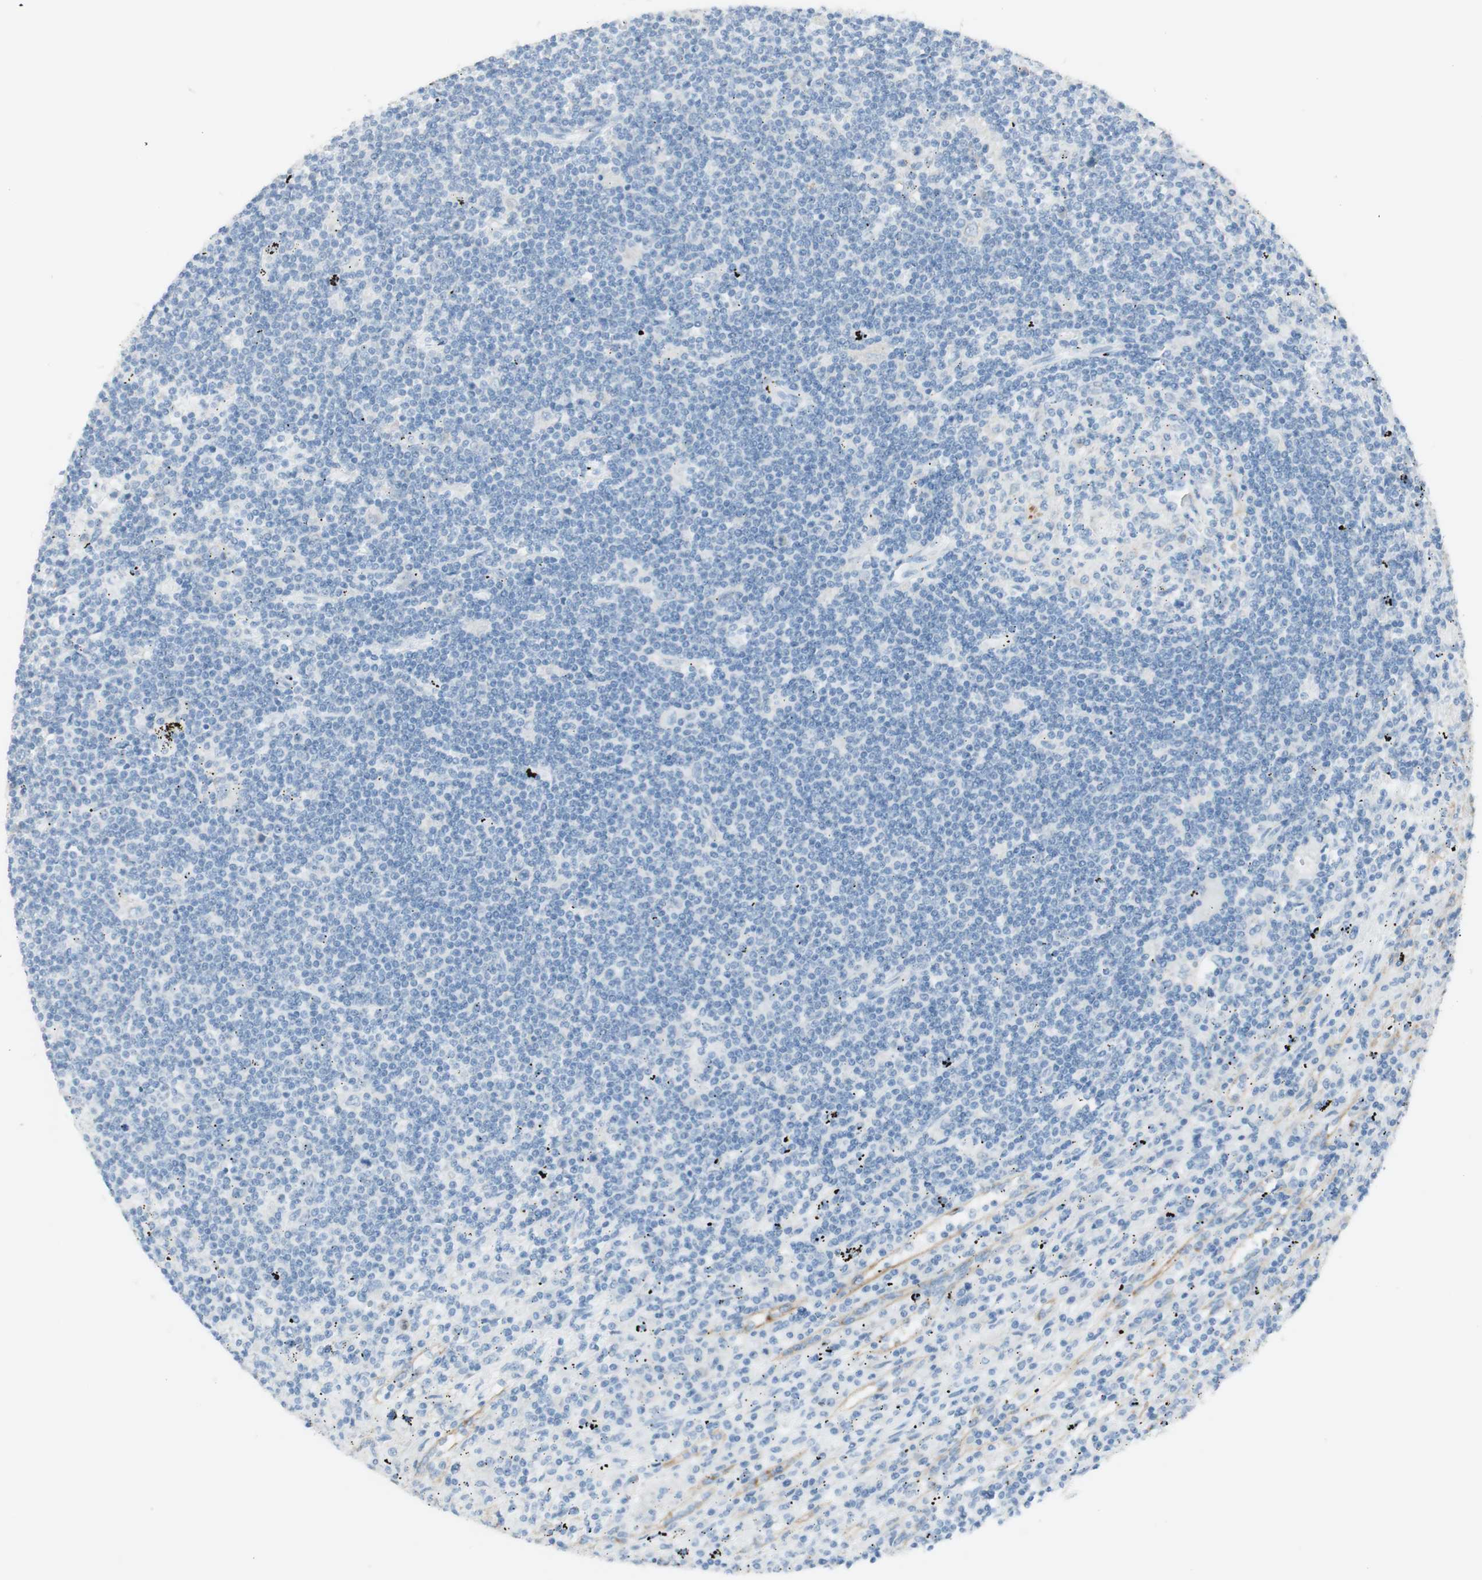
{"staining": {"intensity": "negative", "quantity": "none", "location": "none"}, "tissue": "lymphoma", "cell_type": "Tumor cells", "image_type": "cancer", "snomed": [{"axis": "morphology", "description": "Malignant lymphoma, non-Hodgkin's type, Low grade"}, {"axis": "topography", "description": "Spleen"}], "caption": "High power microscopy micrograph of an immunohistochemistry photomicrograph of lymphoma, revealing no significant expression in tumor cells. (Immunohistochemistry (ihc), brightfield microscopy, high magnification).", "gene": "ART3", "patient": {"sex": "male", "age": 76}}